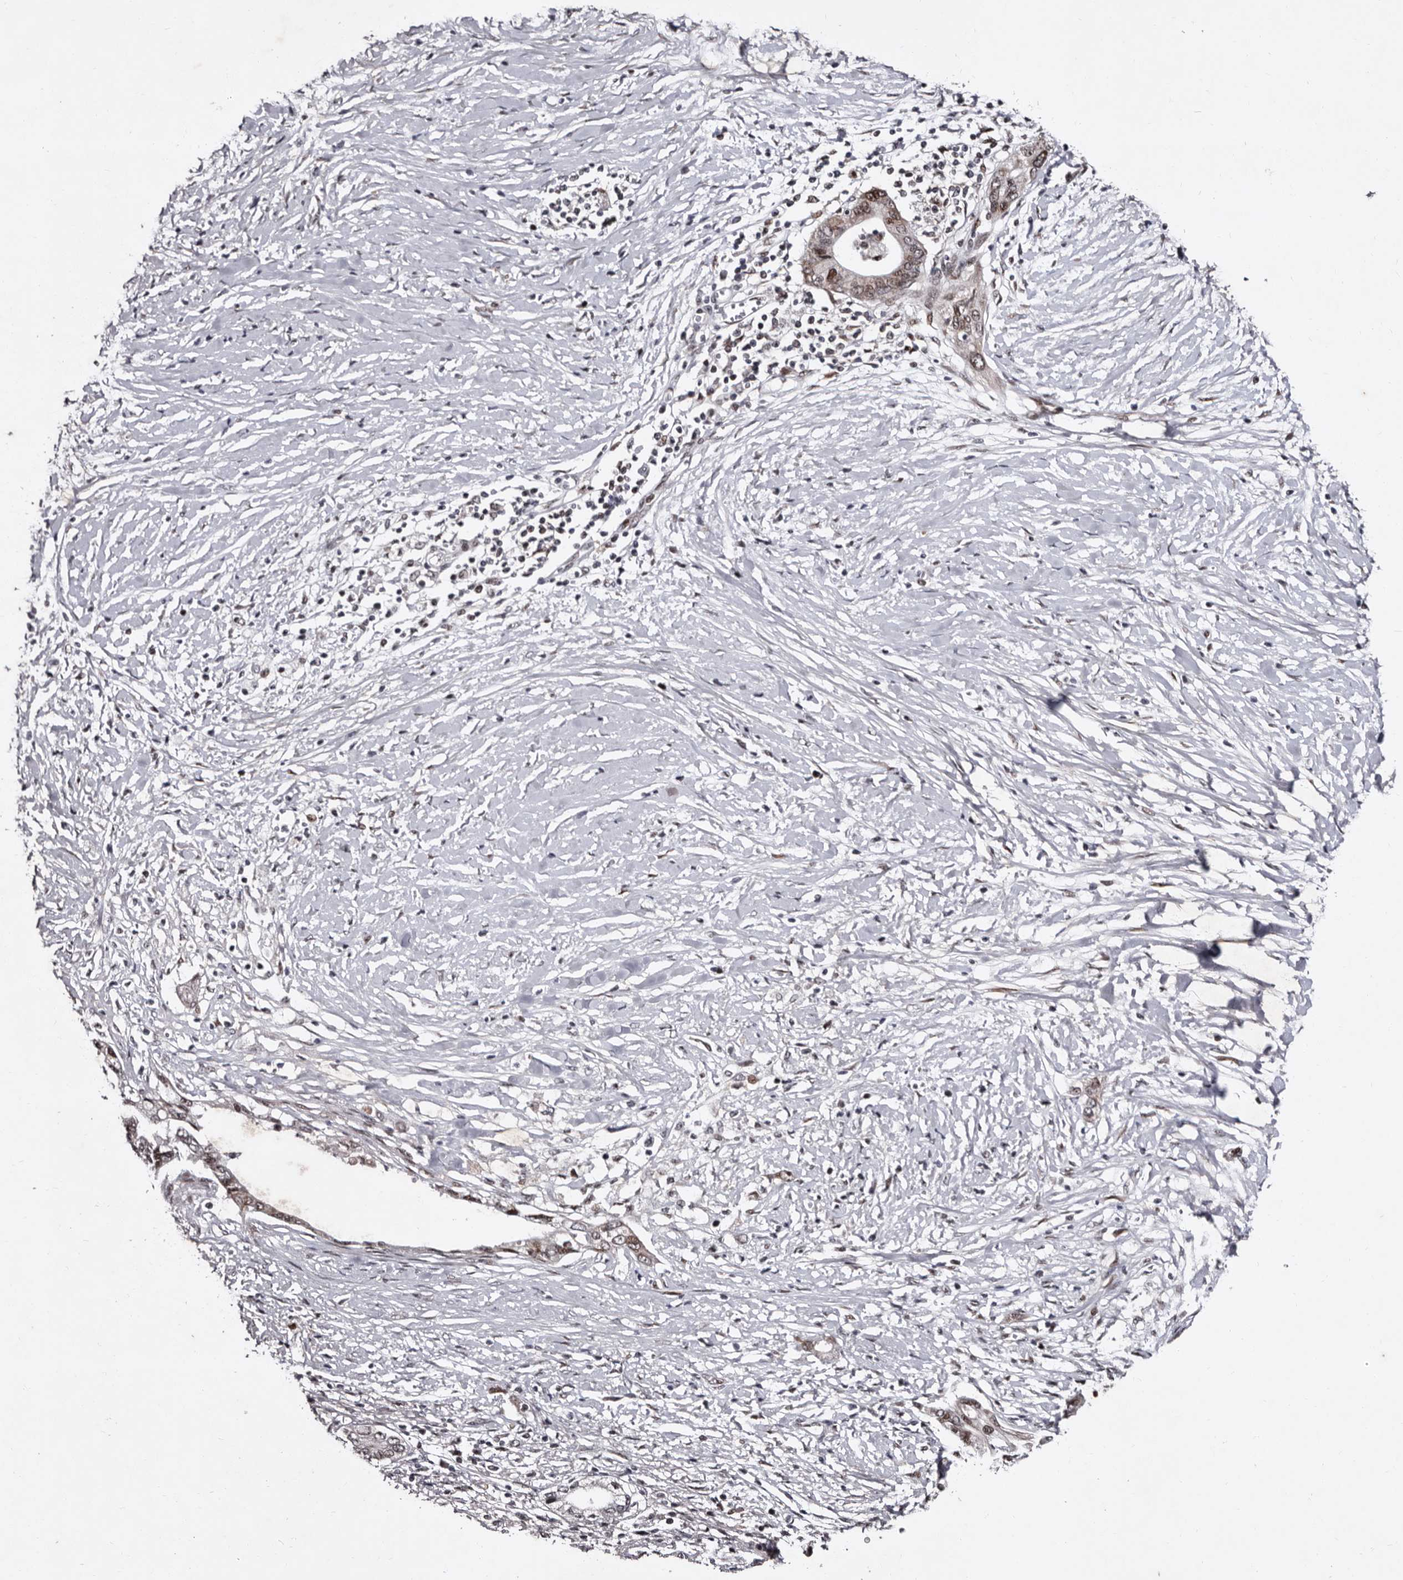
{"staining": {"intensity": "weak", "quantity": "25%-75%", "location": "nuclear"}, "tissue": "pancreatic cancer", "cell_type": "Tumor cells", "image_type": "cancer", "snomed": [{"axis": "morphology", "description": "Normal tissue, NOS"}, {"axis": "morphology", "description": "Adenocarcinoma, NOS"}, {"axis": "topography", "description": "Pancreas"}, {"axis": "topography", "description": "Peripheral nerve tissue"}], "caption": "Pancreatic cancer was stained to show a protein in brown. There is low levels of weak nuclear staining in about 25%-75% of tumor cells. The protein of interest is shown in brown color, while the nuclei are stained blue.", "gene": "TNKS", "patient": {"sex": "male", "age": 59}}